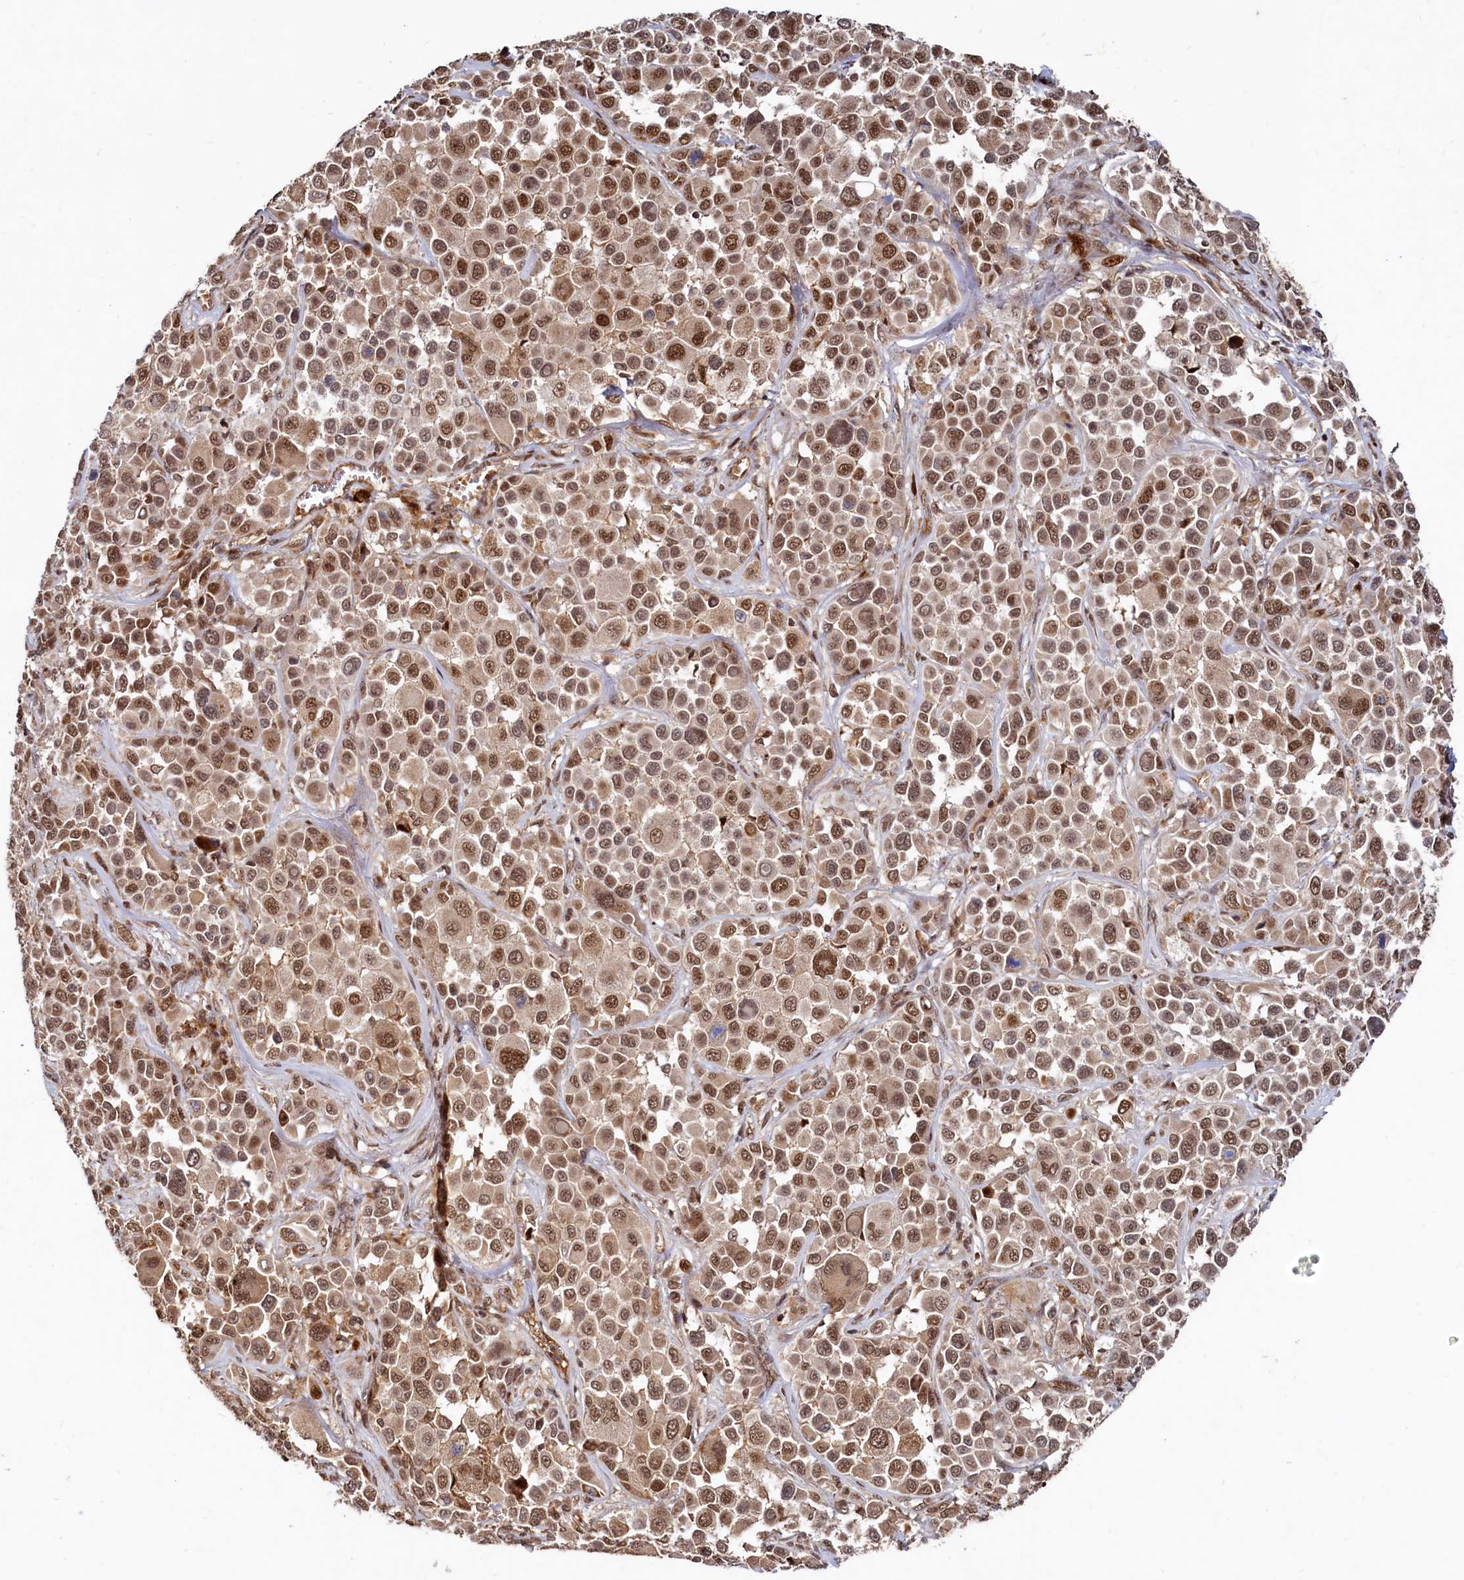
{"staining": {"intensity": "moderate", "quantity": ">75%", "location": "nuclear"}, "tissue": "melanoma", "cell_type": "Tumor cells", "image_type": "cancer", "snomed": [{"axis": "morphology", "description": "Malignant melanoma, NOS"}, {"axis": "topography", "description": "Skin of trunk"}], "caption": "Immunohistochemical staining of melanoma shows medium levels of moderate nuclear protein expression in approximately >75% of tumor cells.", "gene": "TRAPPC4", "patient": {"sex": "male", "age": 71}}